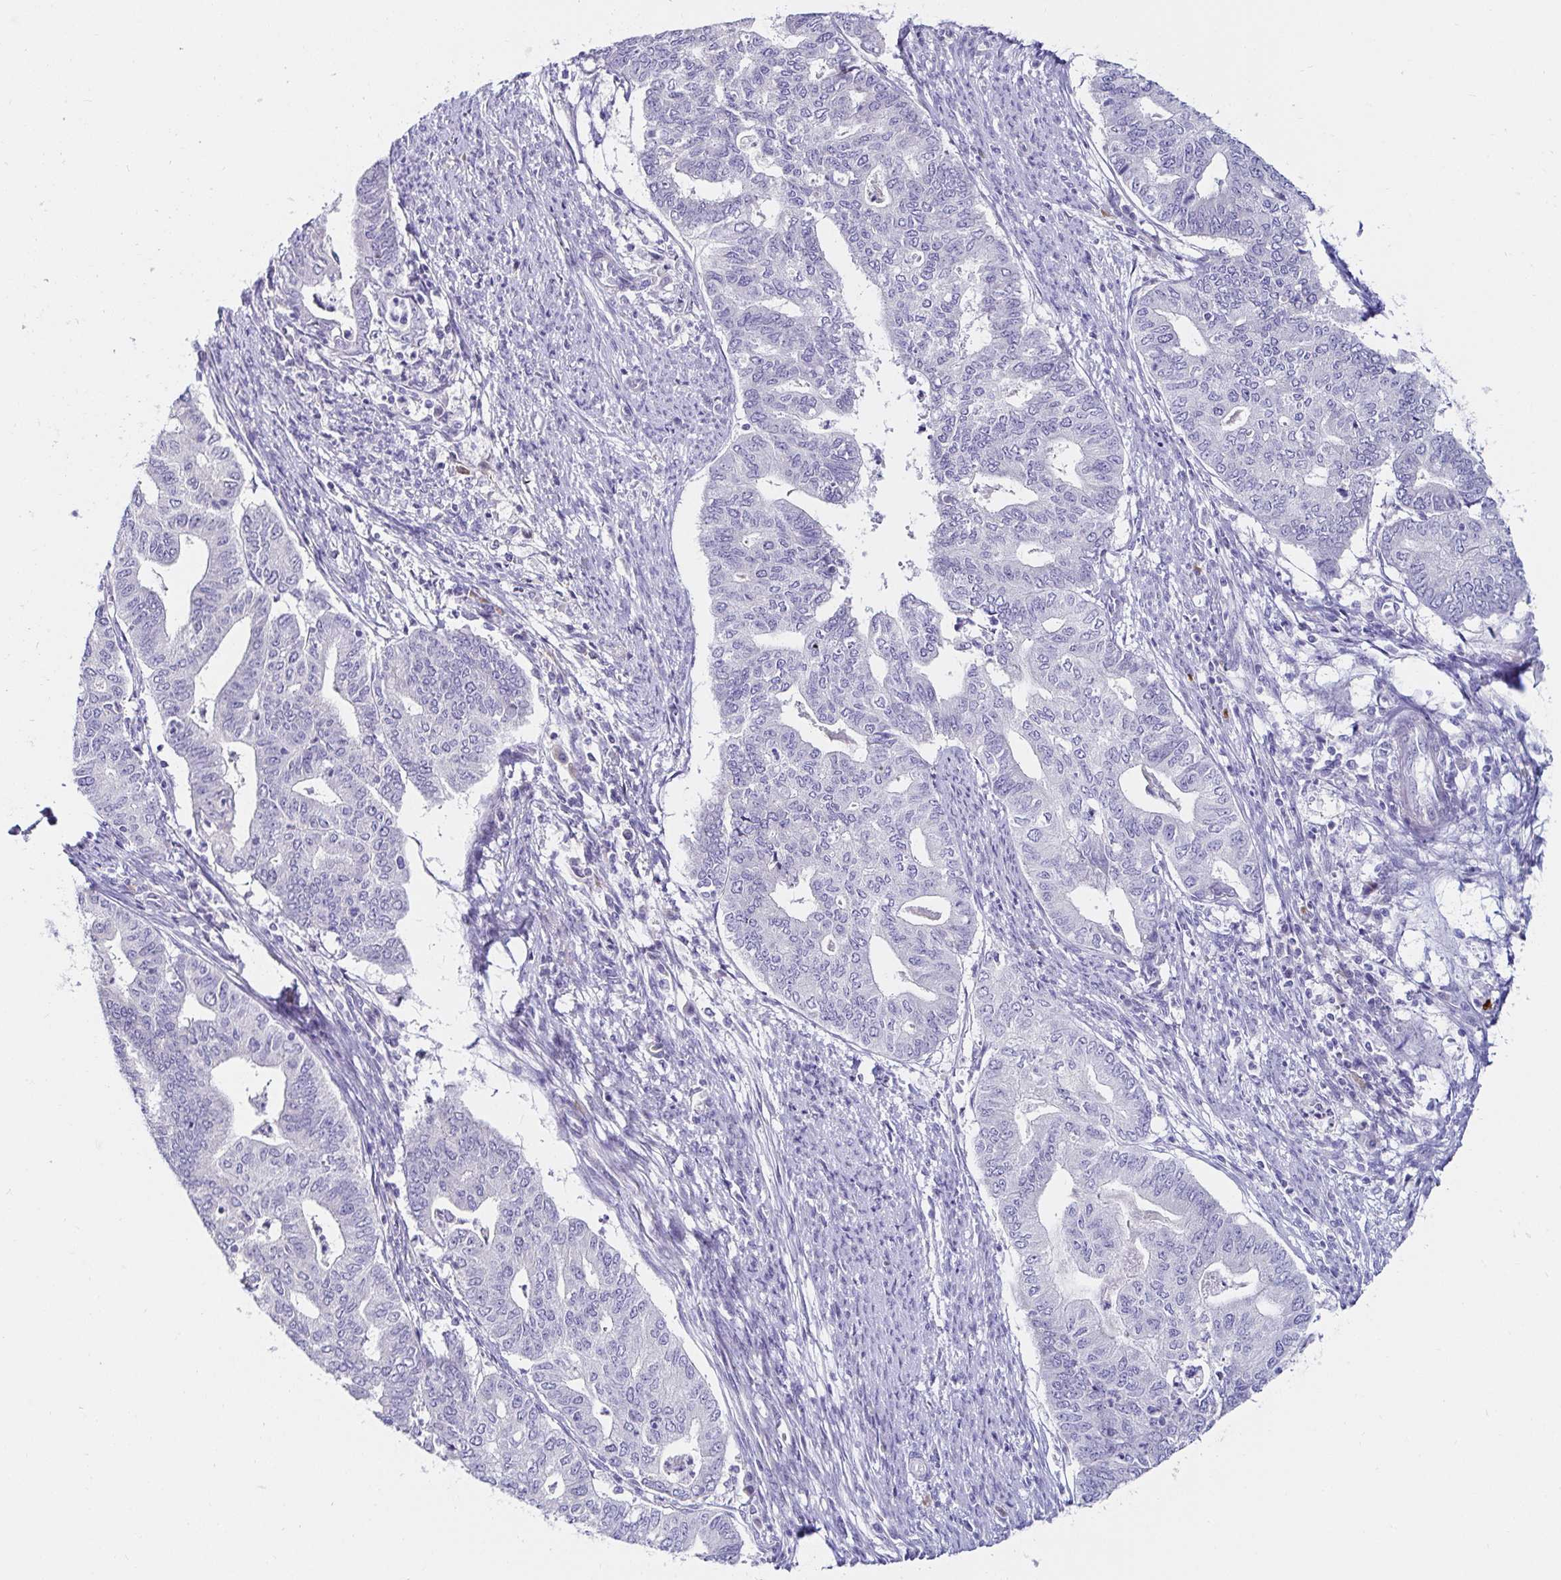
{"staining": {"intensity": "negative", "quantity": "none", "location": "none"}, "tissue": "endometrial cancer", "cell_type": "Tumor cells", "image_type": "cancer", "snomed": [{"axis": "morphology", "description": "Adenocarcinoma, NOS"}, {"axis": "topography", "description": "Endometrium"}], "caption": "Tumor cells show no significant positivity in endometrial cancer (adenocarcinoma).", "gene": "C4orf17", "patient": {"sex": "female", "age": 79}}